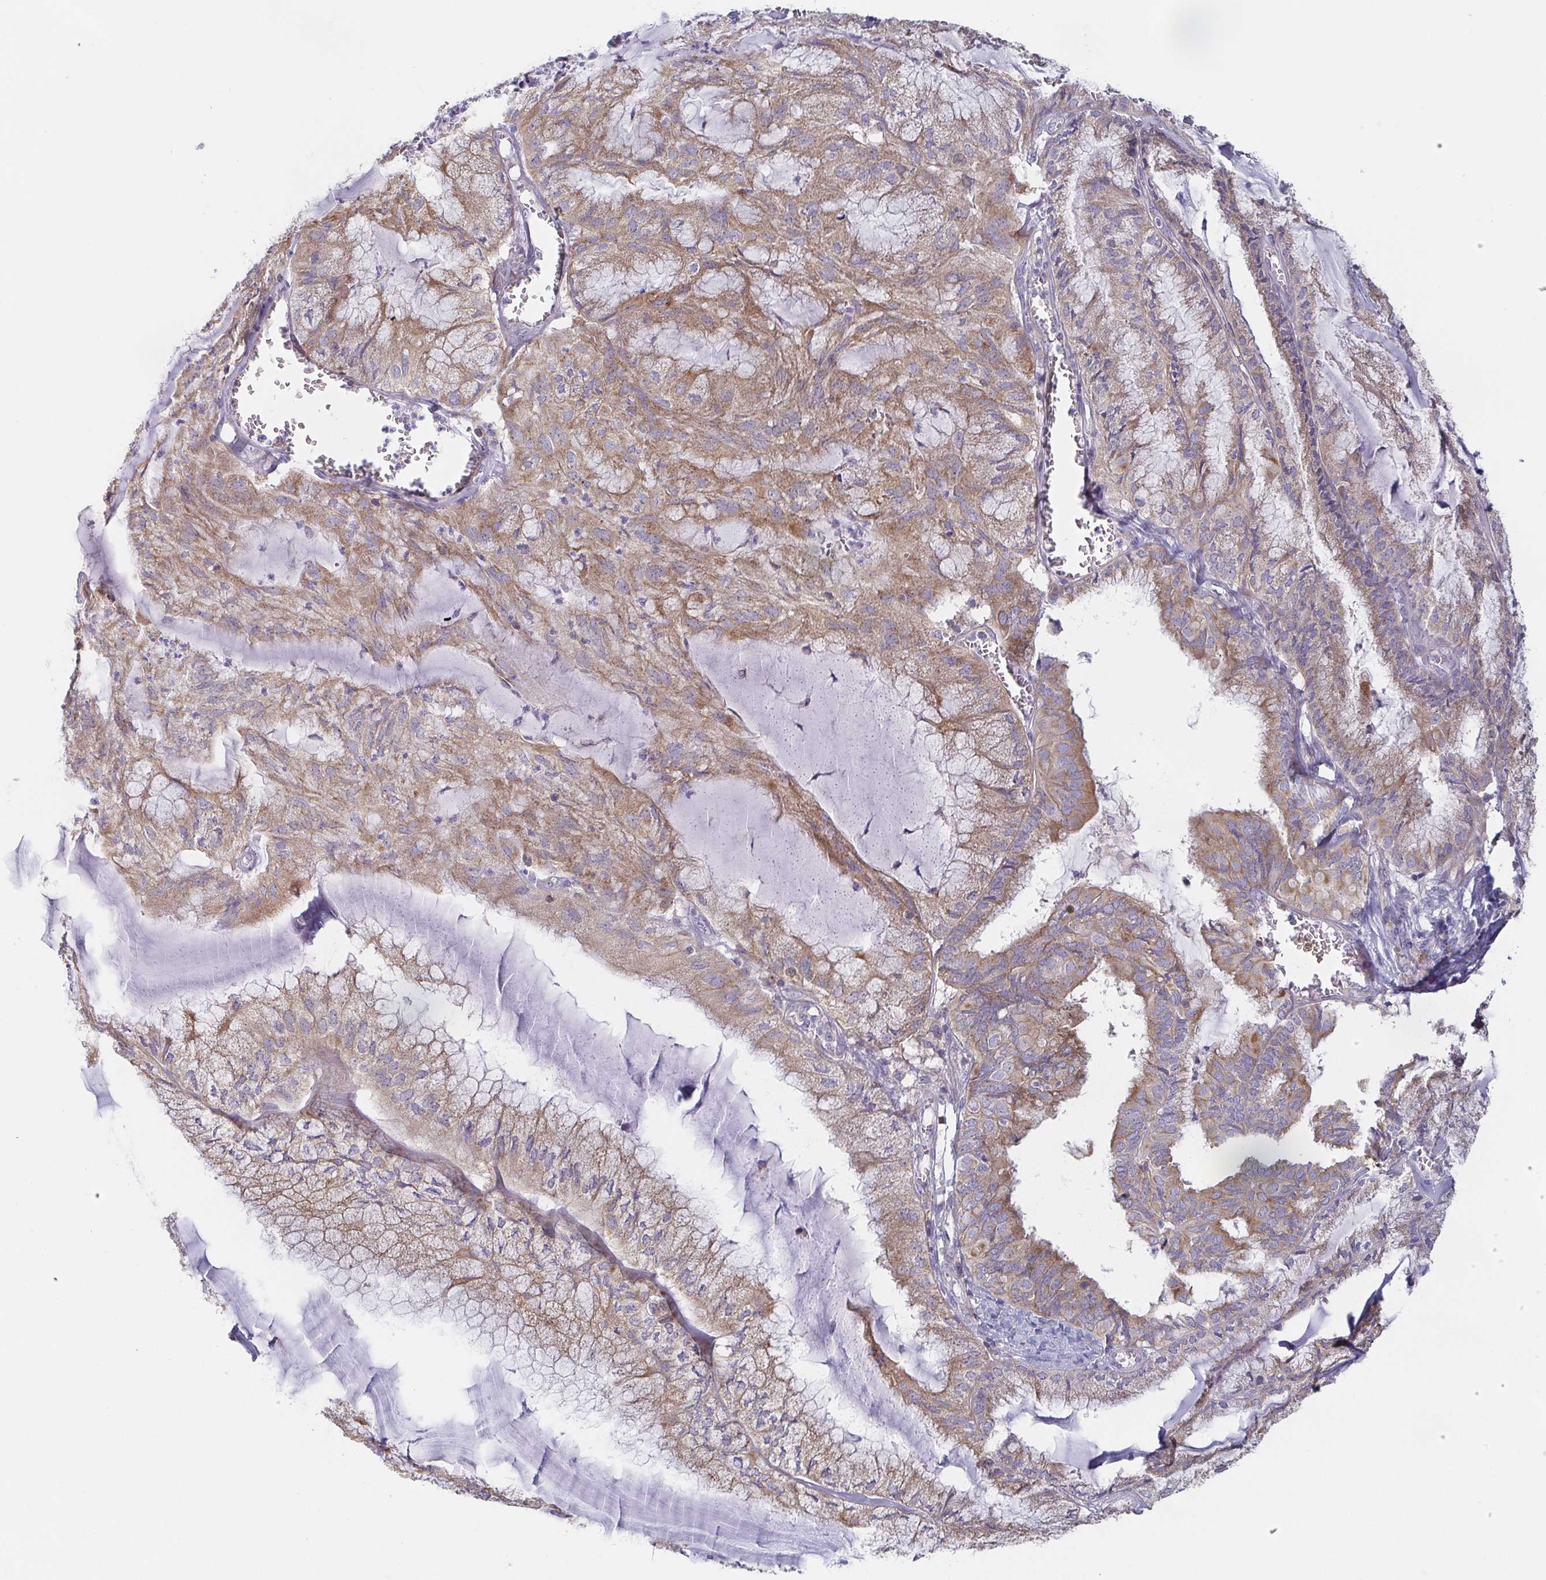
{"staining": {"intensity": "moderate", "quantity": ">75%", "location": "cytoplasmic/membranous"}, "tissue": "endometrial cancer", "cell_type": "Tumor cells", "image_type": "cancer", "snomed": [{"axis": "morphology", "description": "Carcinoma, NOS"}, {"axis": "topography", "description": "Endometrium"}], "caption": "Moderate cytoplasmic/membranous staining is seen in about >75% of tumor cells in endometrial cancer (carcinoma).", "gene": "TUFT1", "patient": {"sex": "female", "age": 62}}